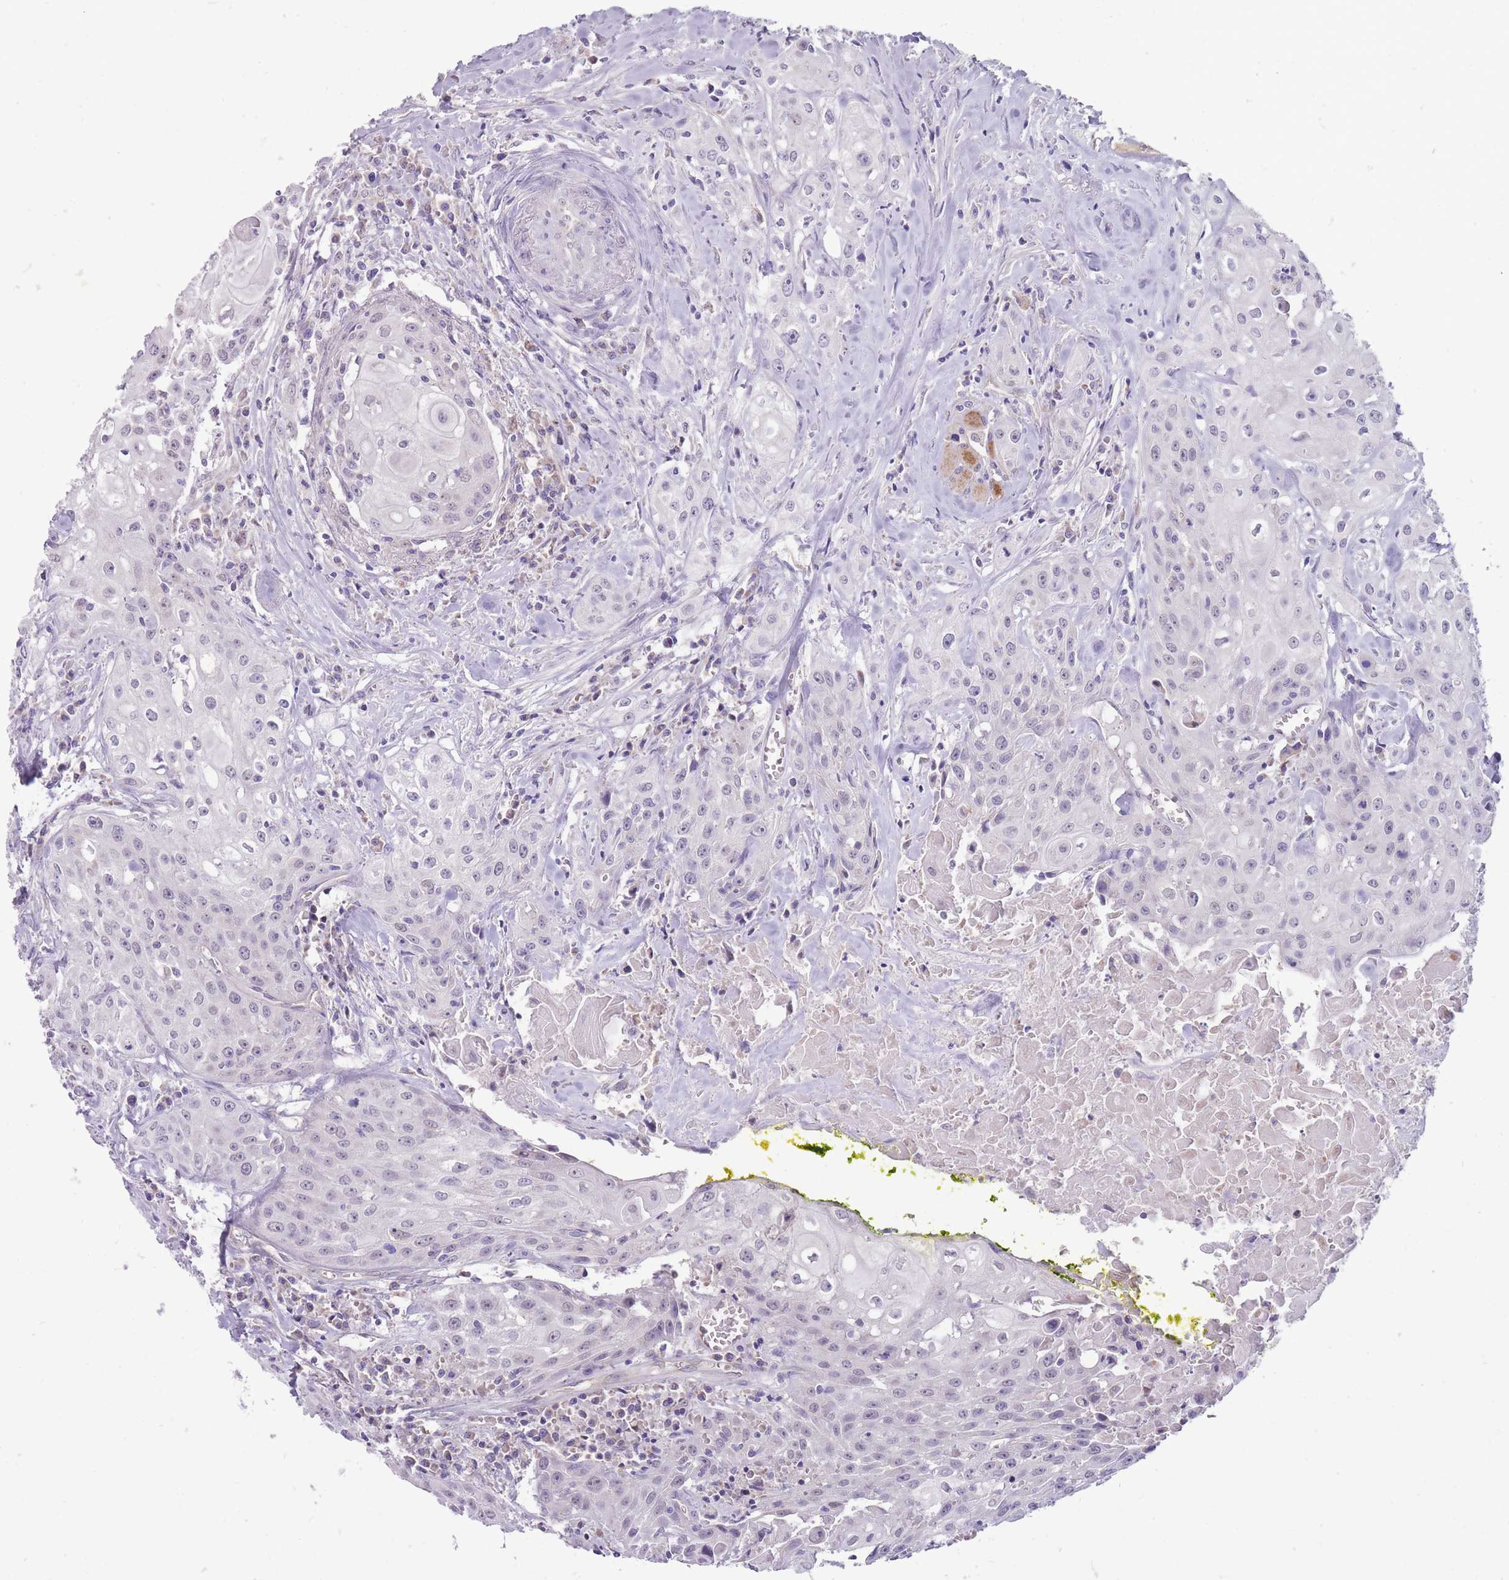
{"staining": {"intensity": "negative", "quantity": "none", "location": "none"}, "tissue": "head and neck cancer", "cell_type": "Tumor cells", "image_type": "cancer", "snomed": [{"axis": "morphology", "description": "Squamous cell carcinoma, NOS"}, {"axis": "topography", "description": "Oral tissue"}, {"axis": "topography", "description": "Head-Neck"}], "caption": "Immunohistochemistry (IHC) of squamous cell carcinoma (head and neck) shows no expression in tumor cells. (DAB (3,3'-diaminobenzidine) immunohistochemistry, high magnification).", "gene": "ERICH4", "patient": {"sex": "female", "age": 82}}